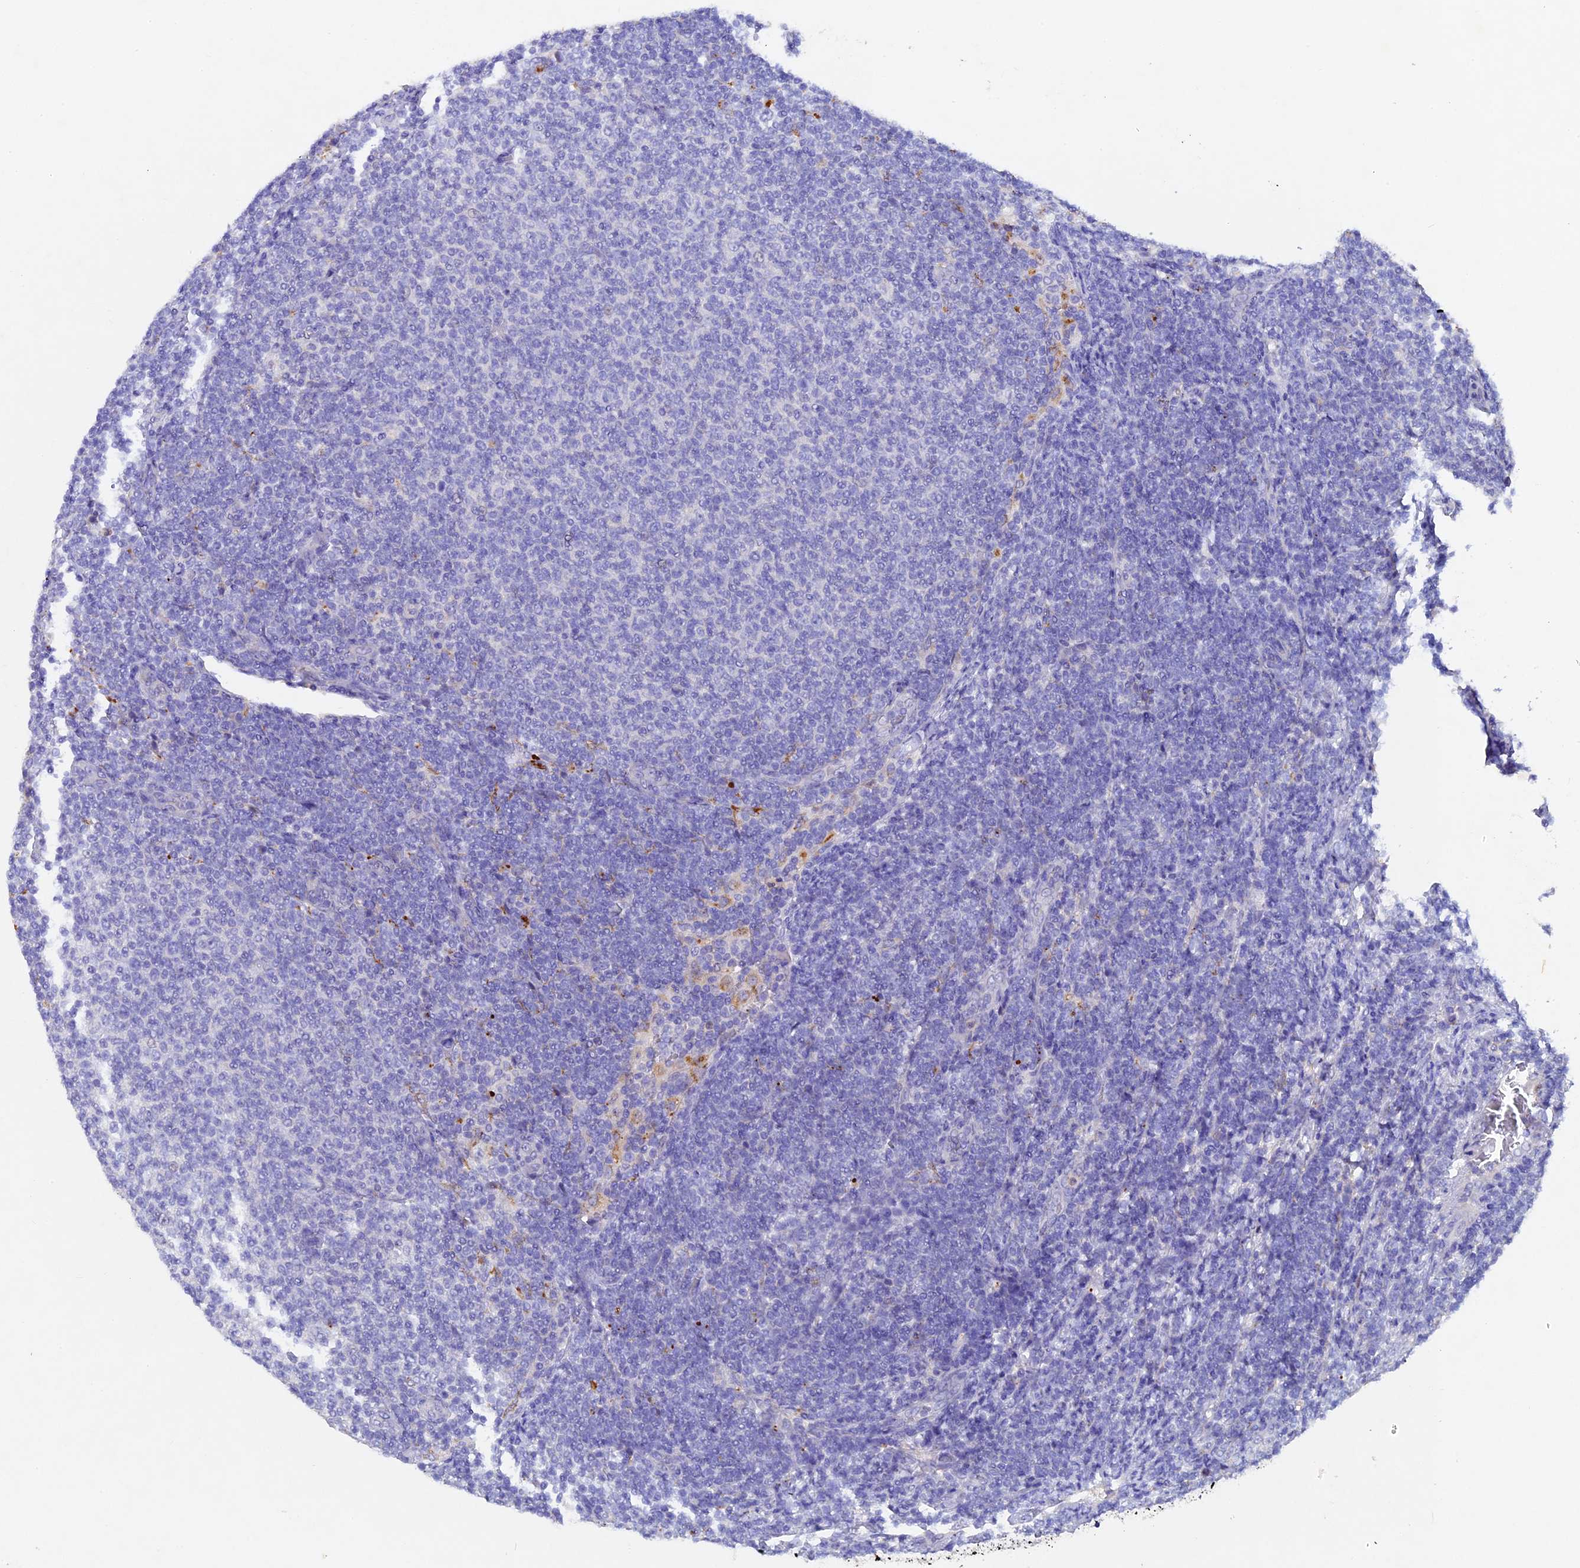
{"staining": {"intensity": "negative", "quantity": "none", "location": "none"}, "tissue": "lymphoma", "cell_type": "Tumor cells", "image_type": "cancer", "snomed": [{"axis": "morphology", "description": "Malignant lymphoma, non-Hodgkin's type, Low grade"}, {"axis": "topography", "description": "Lymph node"}], "caption": "Tumor cells are negative for protein expression in human lymphoma.", "gene": "TGDS", "patient": {"sex": "male", "age": 66}}